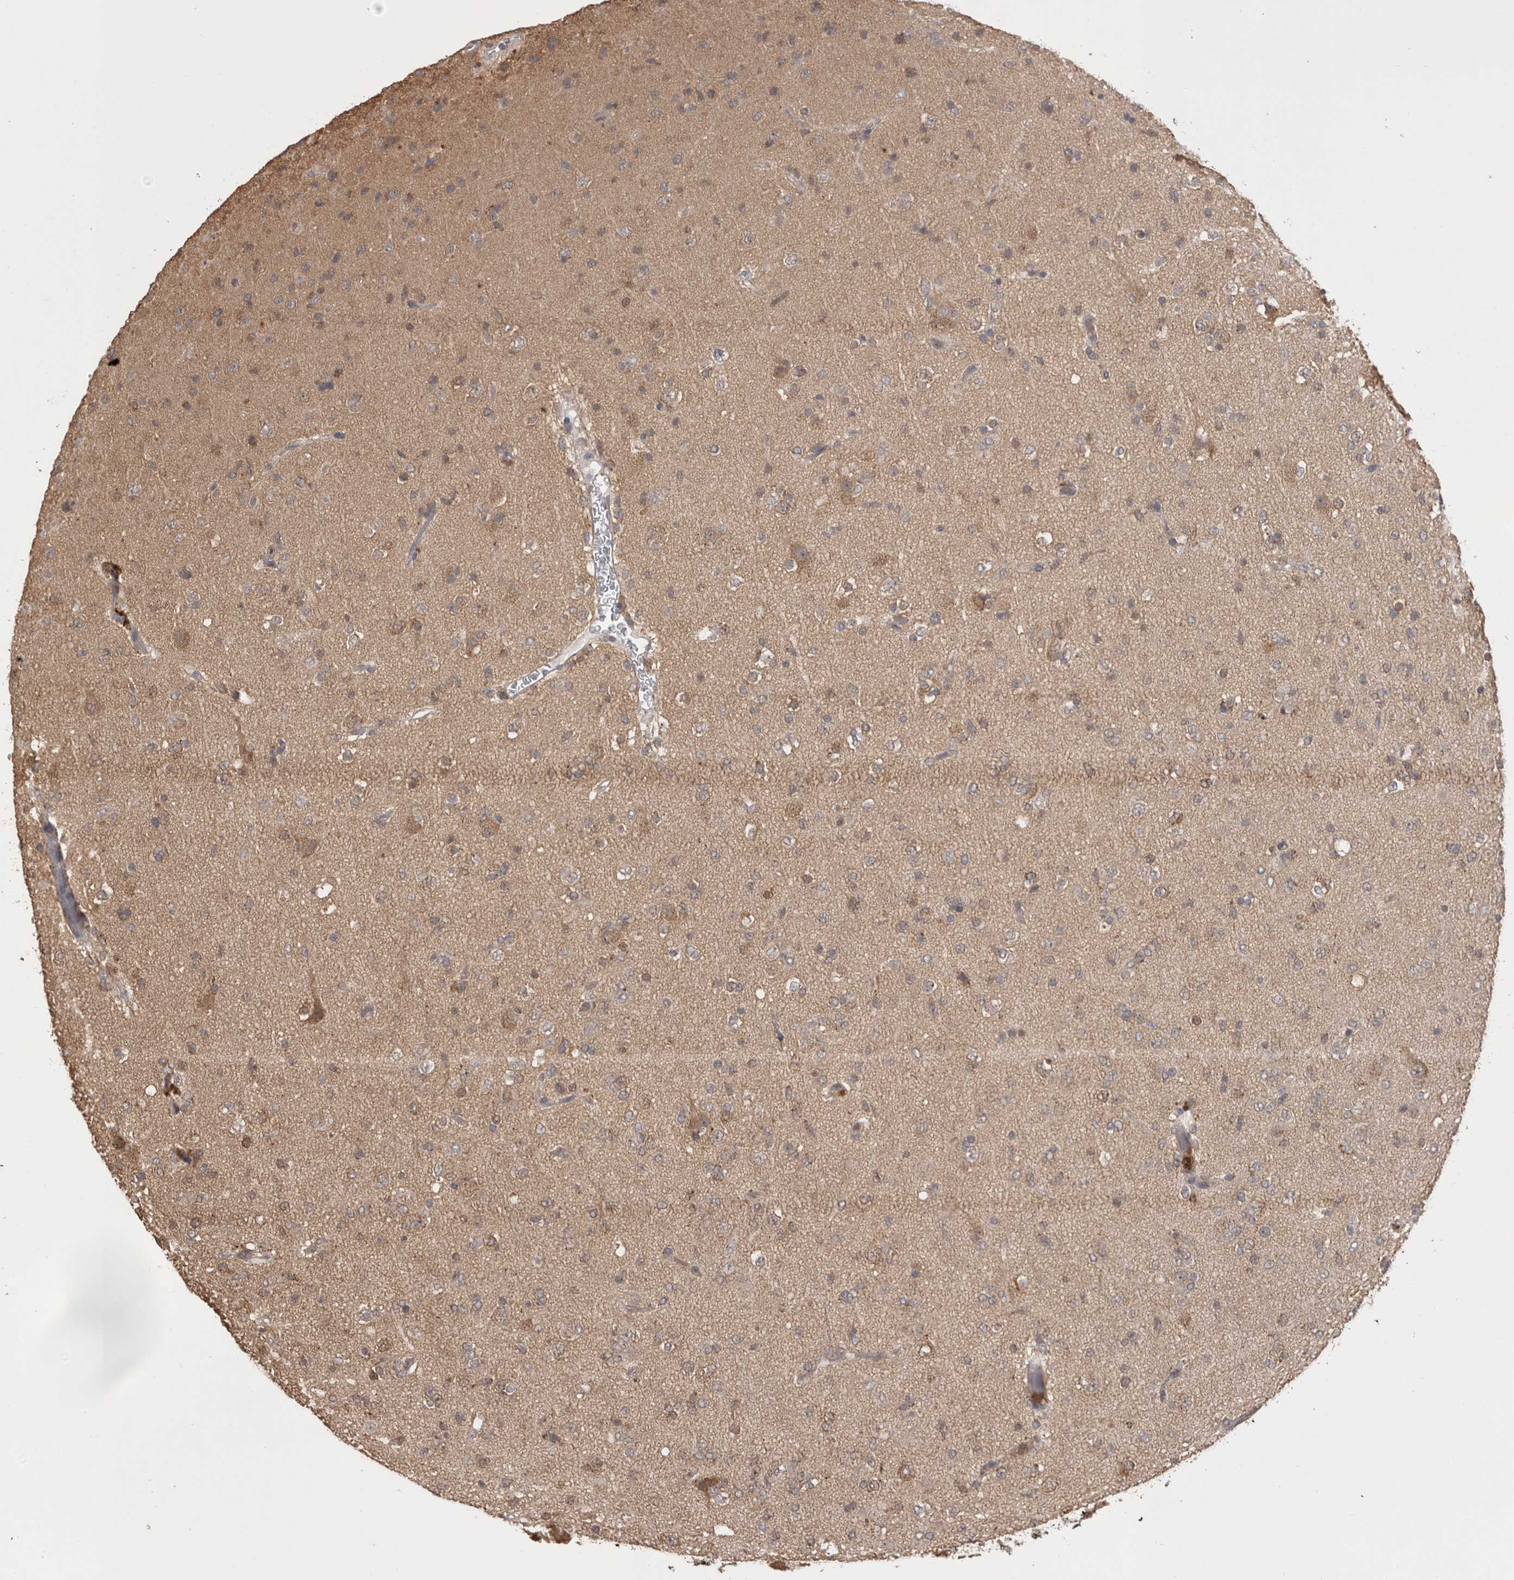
{"staining": {"intensity": "weak", "quantity": "25%-75%", "location": "cytoplasmic/membranous"}, "tissue": "glioma", "cell_type": "Tumor cells", "image_type": "cancer", "snomed": [{"axis": "morphology", "description": "Glioma, malignant, Low grade"}, {"axis": "topography", "description": "Brain"}], "caption": "A brown stain shows weak cytoplasmic/membranous staining of a protein in human malignant glioma (low-grade) tumor cells.", "gene": "PREP", "patient": {"sex": "male", "age": 65}}